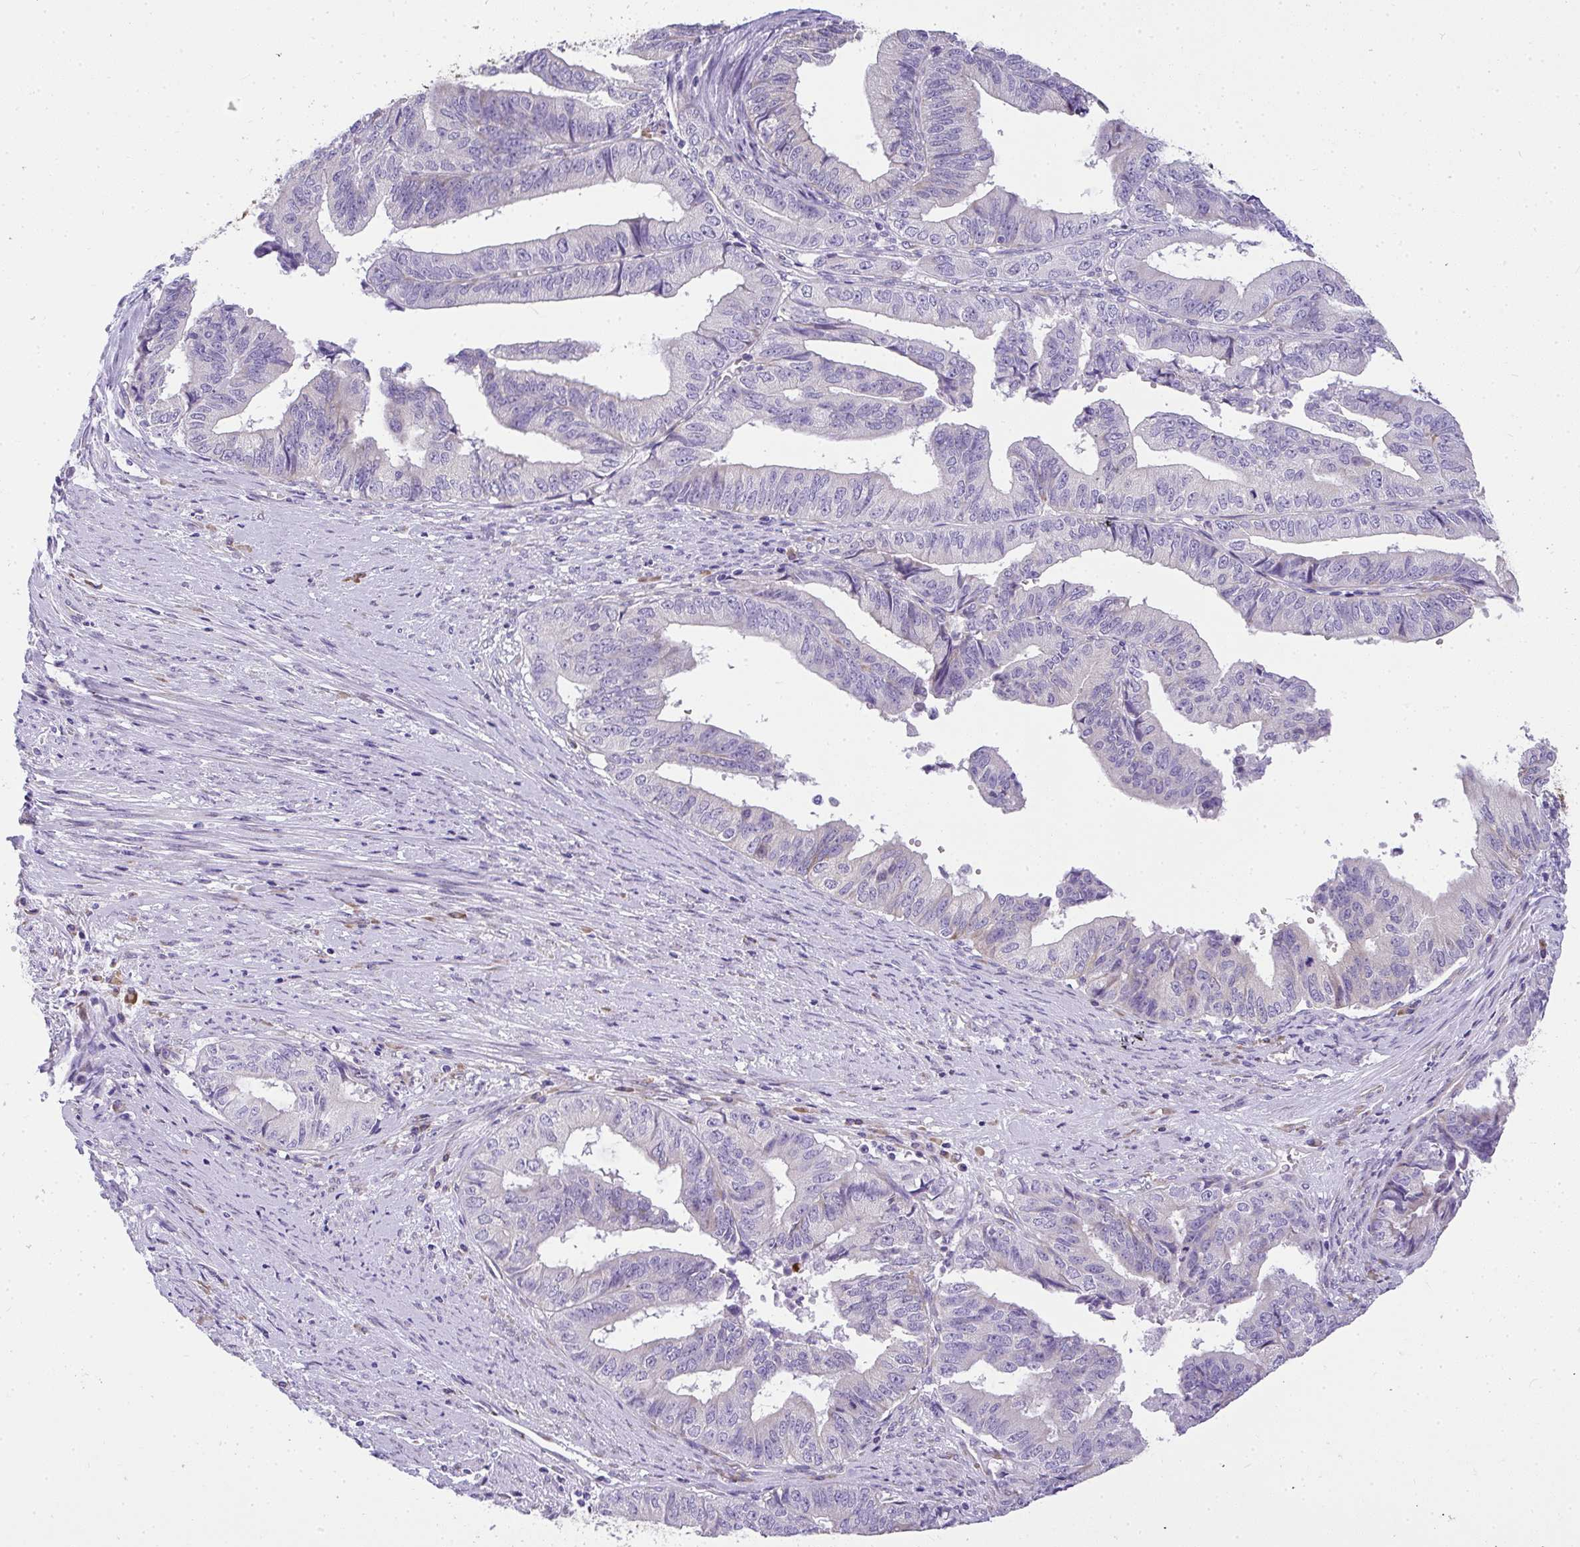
{"staining": {"intensity": "negative", "quantity": "none", "location": "none"}, "tissue": "endometrial cancer", "cell_type": "Tumor cells", "image_type": "cancer", "snomed": [{"axis": "morphology", "description": "Adenocarcinoma, NOS"}, {"axis": "topography", "description": "Endometrium"}], "caption": "DAB immunohistochemical staining of endometrial cancer demonstrates no significant positivity in tumor cells.", "gene": "ADRA2C", "patient": {"sex": "female", "age": 65}}